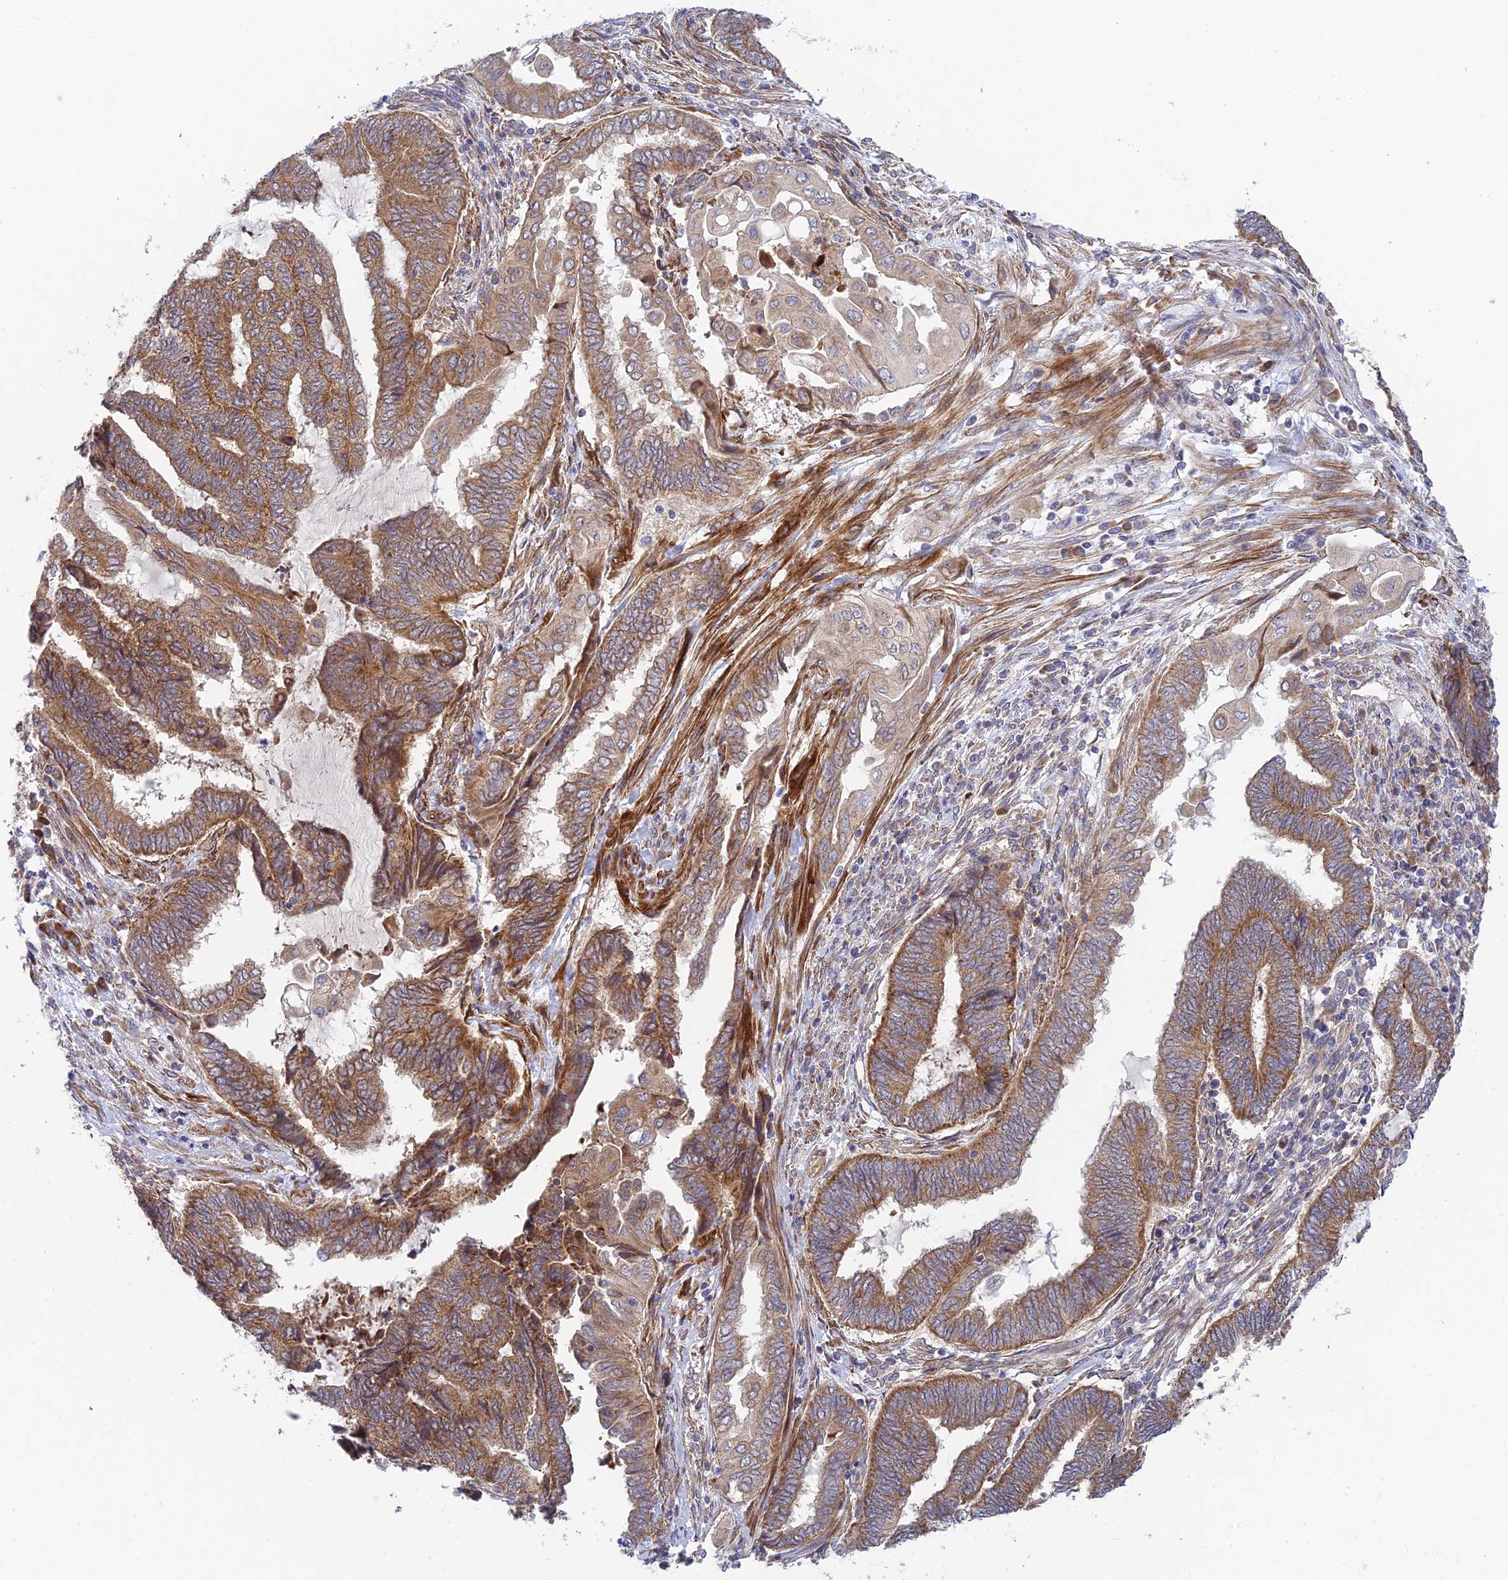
{"staining": {"intensity": "moderate", "quantity": ">75%", "location": "cytoplasmic/membranous"}, "tissue": "endometrial cancer", "cell_type": "Tumor cells", "image_type": "cancer", "snomed": [{"axis": "morphology", "description": "Adenocarcinoma, NOS"}, {"axis": "topography", "description": "Uterus"}, {"axis": "topography", "description": "Endometrium"}], "caption": "Tumor cells show moderate cytoplasmic/membranous staining in about >75% of cells in endometrial cancer.", "gene": "INCA1", "patient": {"sex": "female", "age": 70}}